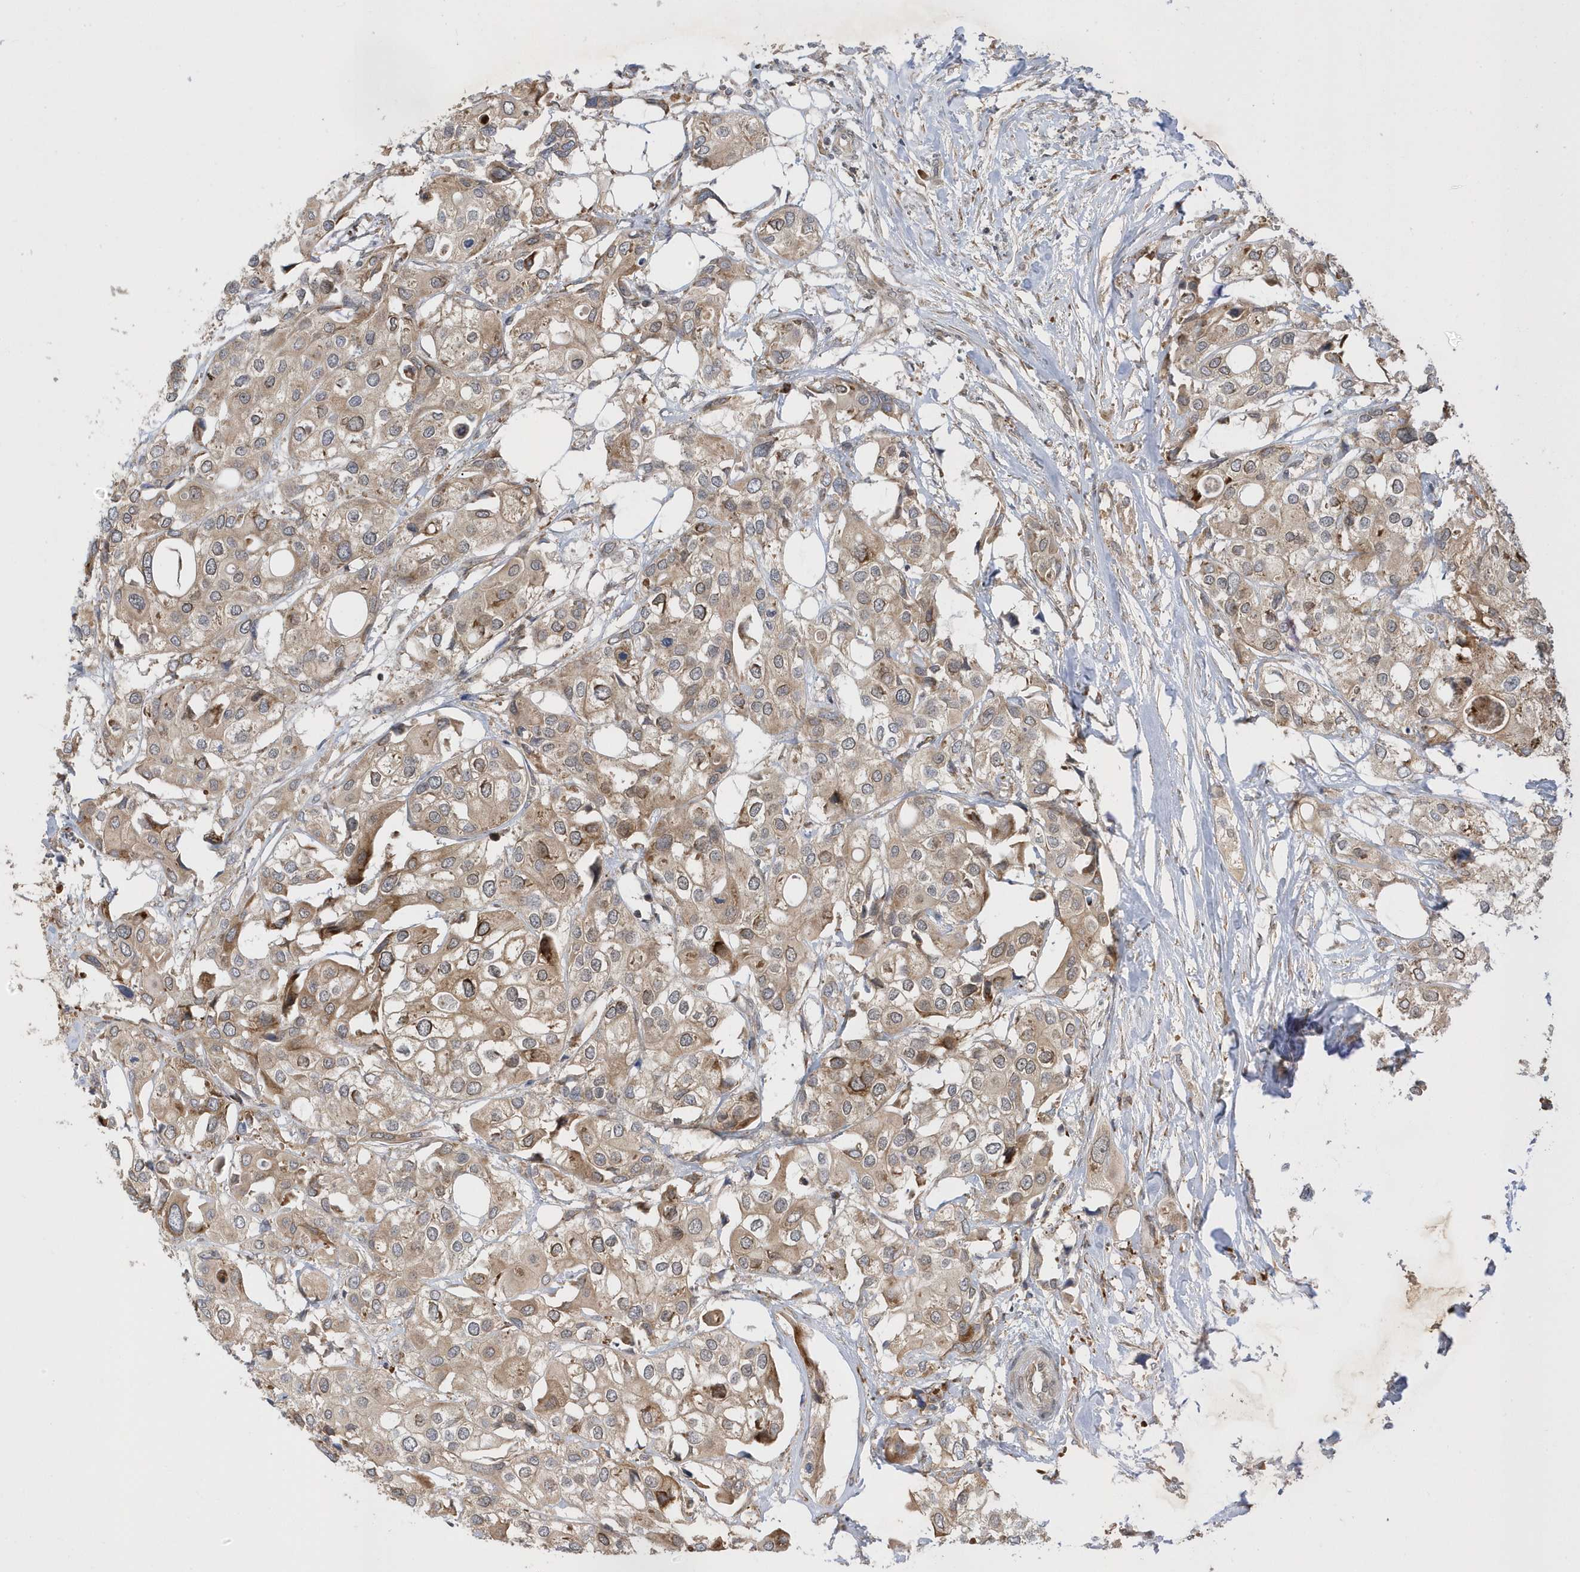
{"staining": {"intensity": "moderate", "quantity": ">75%", "location": "cytoplasmic/membranous"}, "tissue": "urothelial cancer", "cell_type": "Tumor cells", "image_type": "cancer", "snomed": [{"axis": "morphology", "description": "Urothelial carcinoma, High grade"}, {"axis": "topography", "description": "Urinary bladder"}], "caption": "Immunohistochemistry of human urothelial cancer shows medium levels of moderate cytoplasmic/membranous positivity in about >75% of tumor cells.", "gene": "METTL21A", "patient": {"sex": "male", "age": 64}}